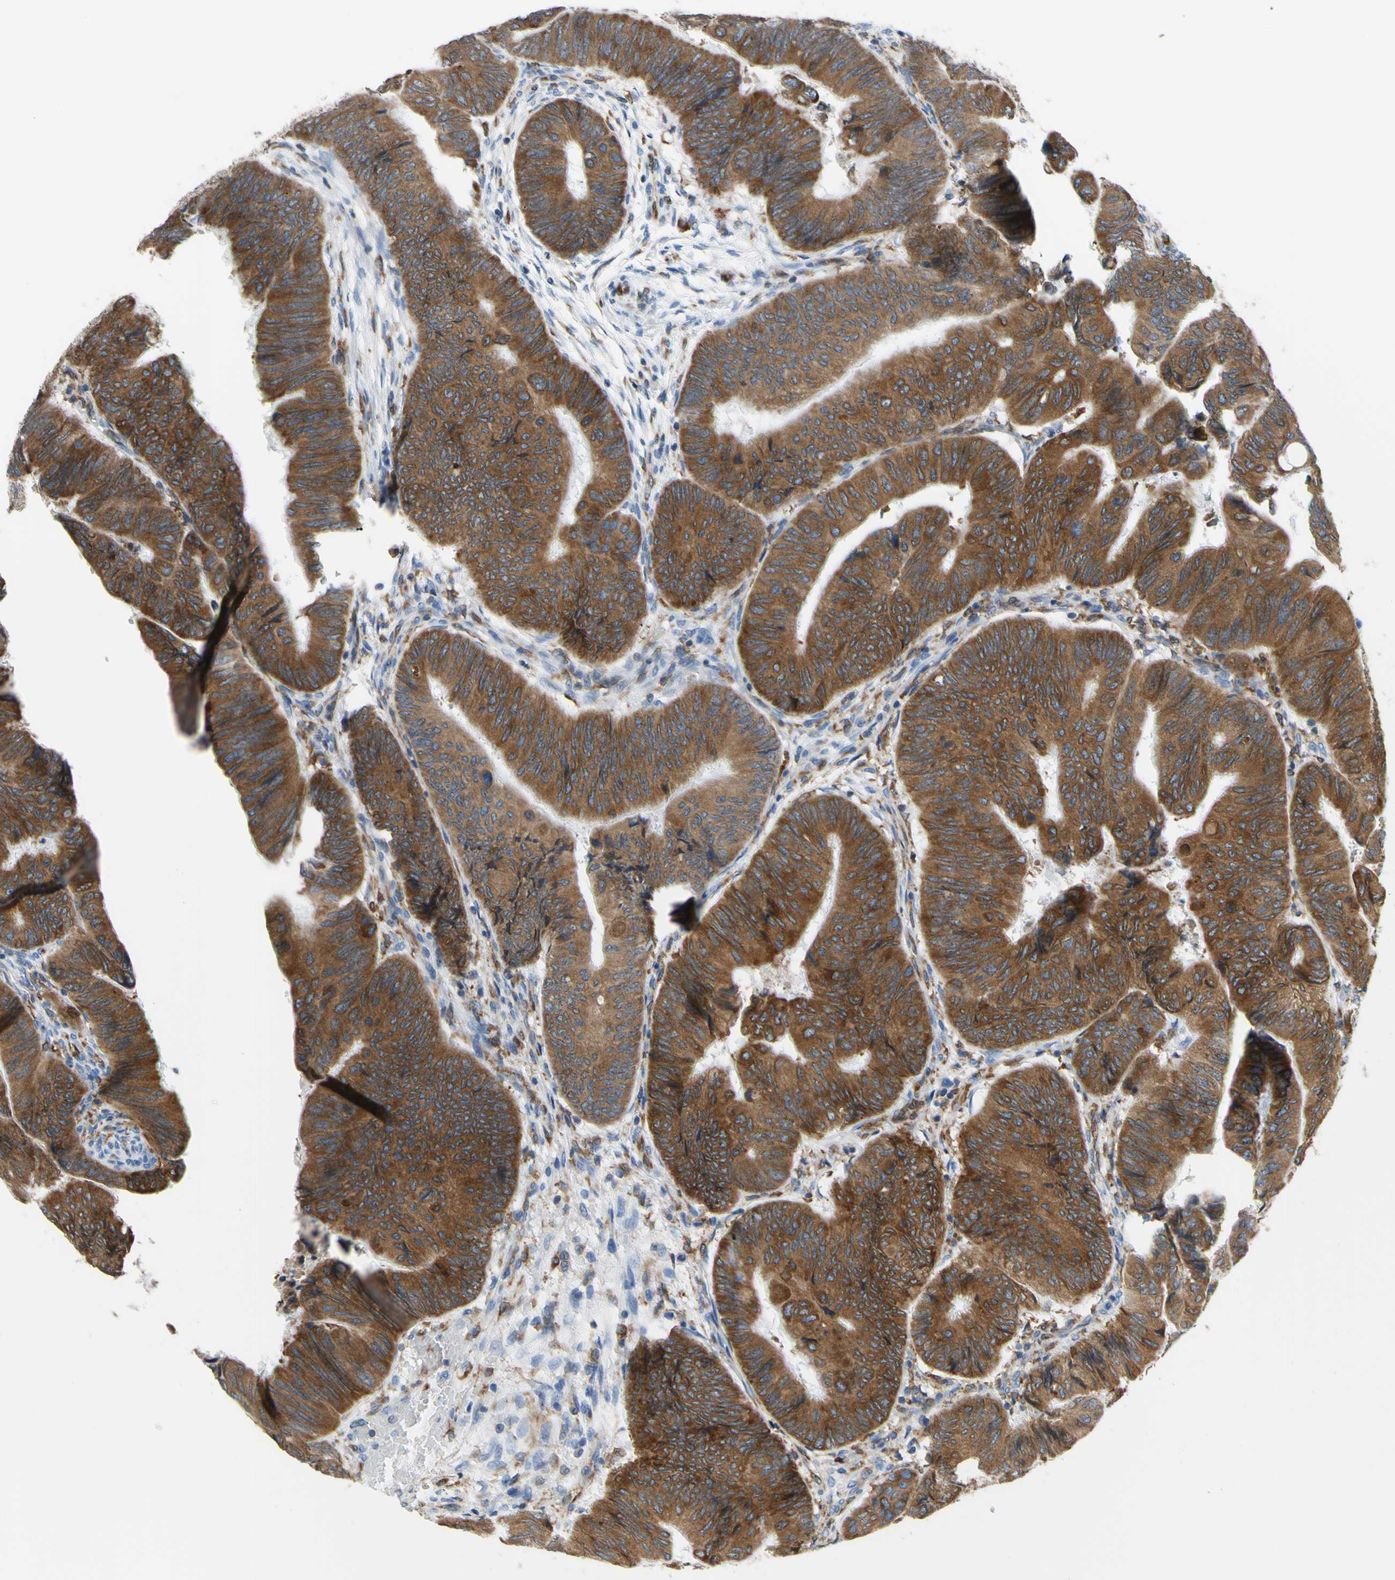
{"staining": {"intensity": "strong", "quantity": ">75%", "location": "cytoplasmic/membranous"}, "tissue": "colorectal cancer", "cell_type": "Tumor cells", "image_type": "cancer", "snomed": [{"axis": "morphology", "description": "Normal tissue, NOS"}, {"axis": "morphology", "description": "Adenocarcinoma, NOS"}, {"axis": "topography", "description": "Rectum"}, {"axis": "topography", "description": "Peripheral nerve tissue"}], "caption": "Immunohistochemical staining of human adenocarcinoma (colorectal) displays high levels of strong cytoplasmic/membranous staining in approximately >75% of tumor cells.", "gene": "MGST2", "patient": {"sex": "male", "age": 92}}